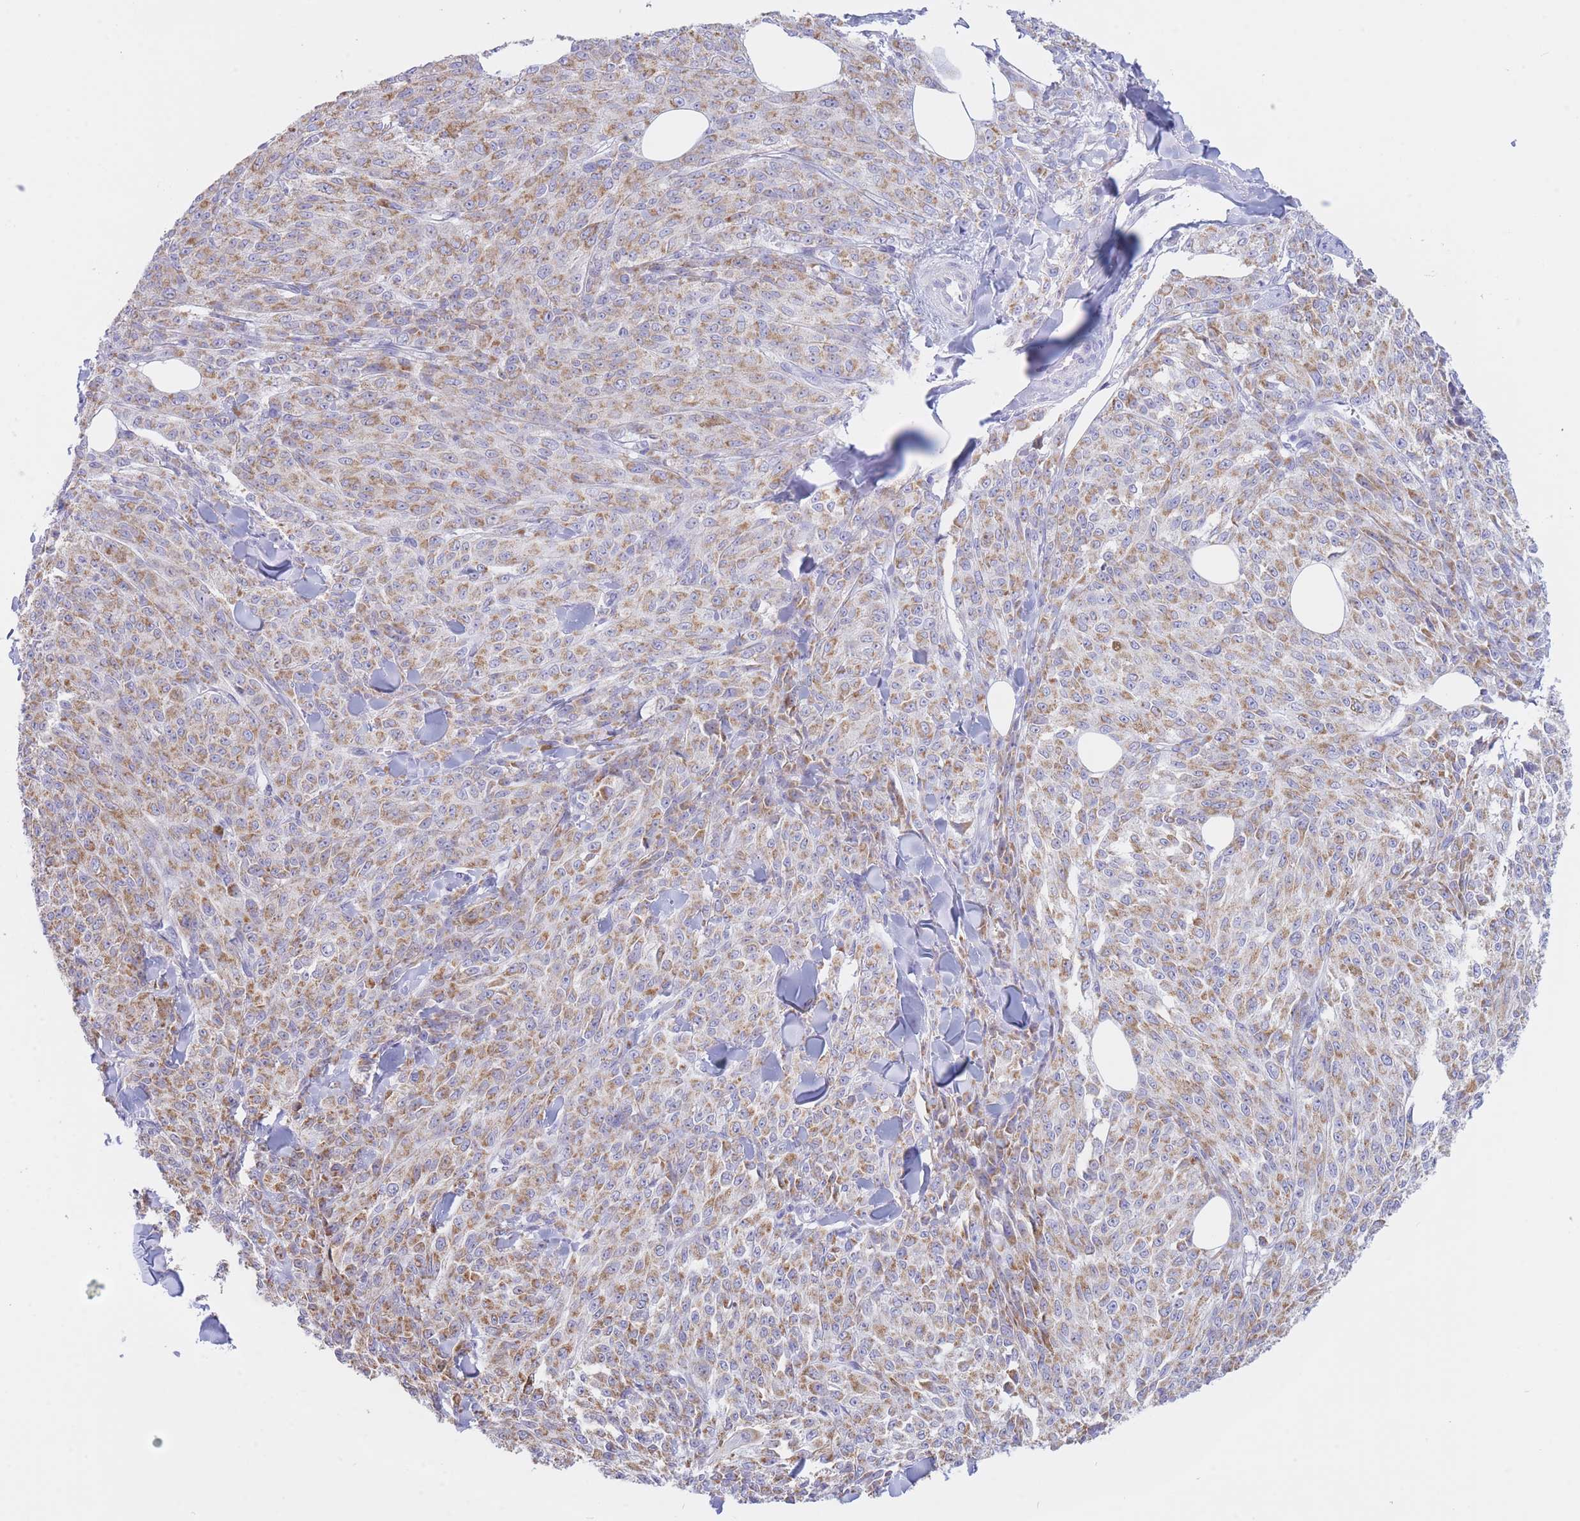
{"staining": {"intensity": "moderate", "quantity": ">75%", "location": "cytoplasmic/membranous"}, "tissue": "melanoma", "cell_type": "Tumor cells", "image_type": "cancer", "snomed": [{"axis": "morphology", "description": "Malignant melanoma, NOS"}, {"axis": "topography", "description": "Skin"}], "caption": "There is medium levels of moderate cytoplasmic/membranous expression in tumor cells of melanoma, as demonstrated by immunohistochemical staining (brown color).", "gene": "NANP", "patient": {"sex": "female", "age": 52}}